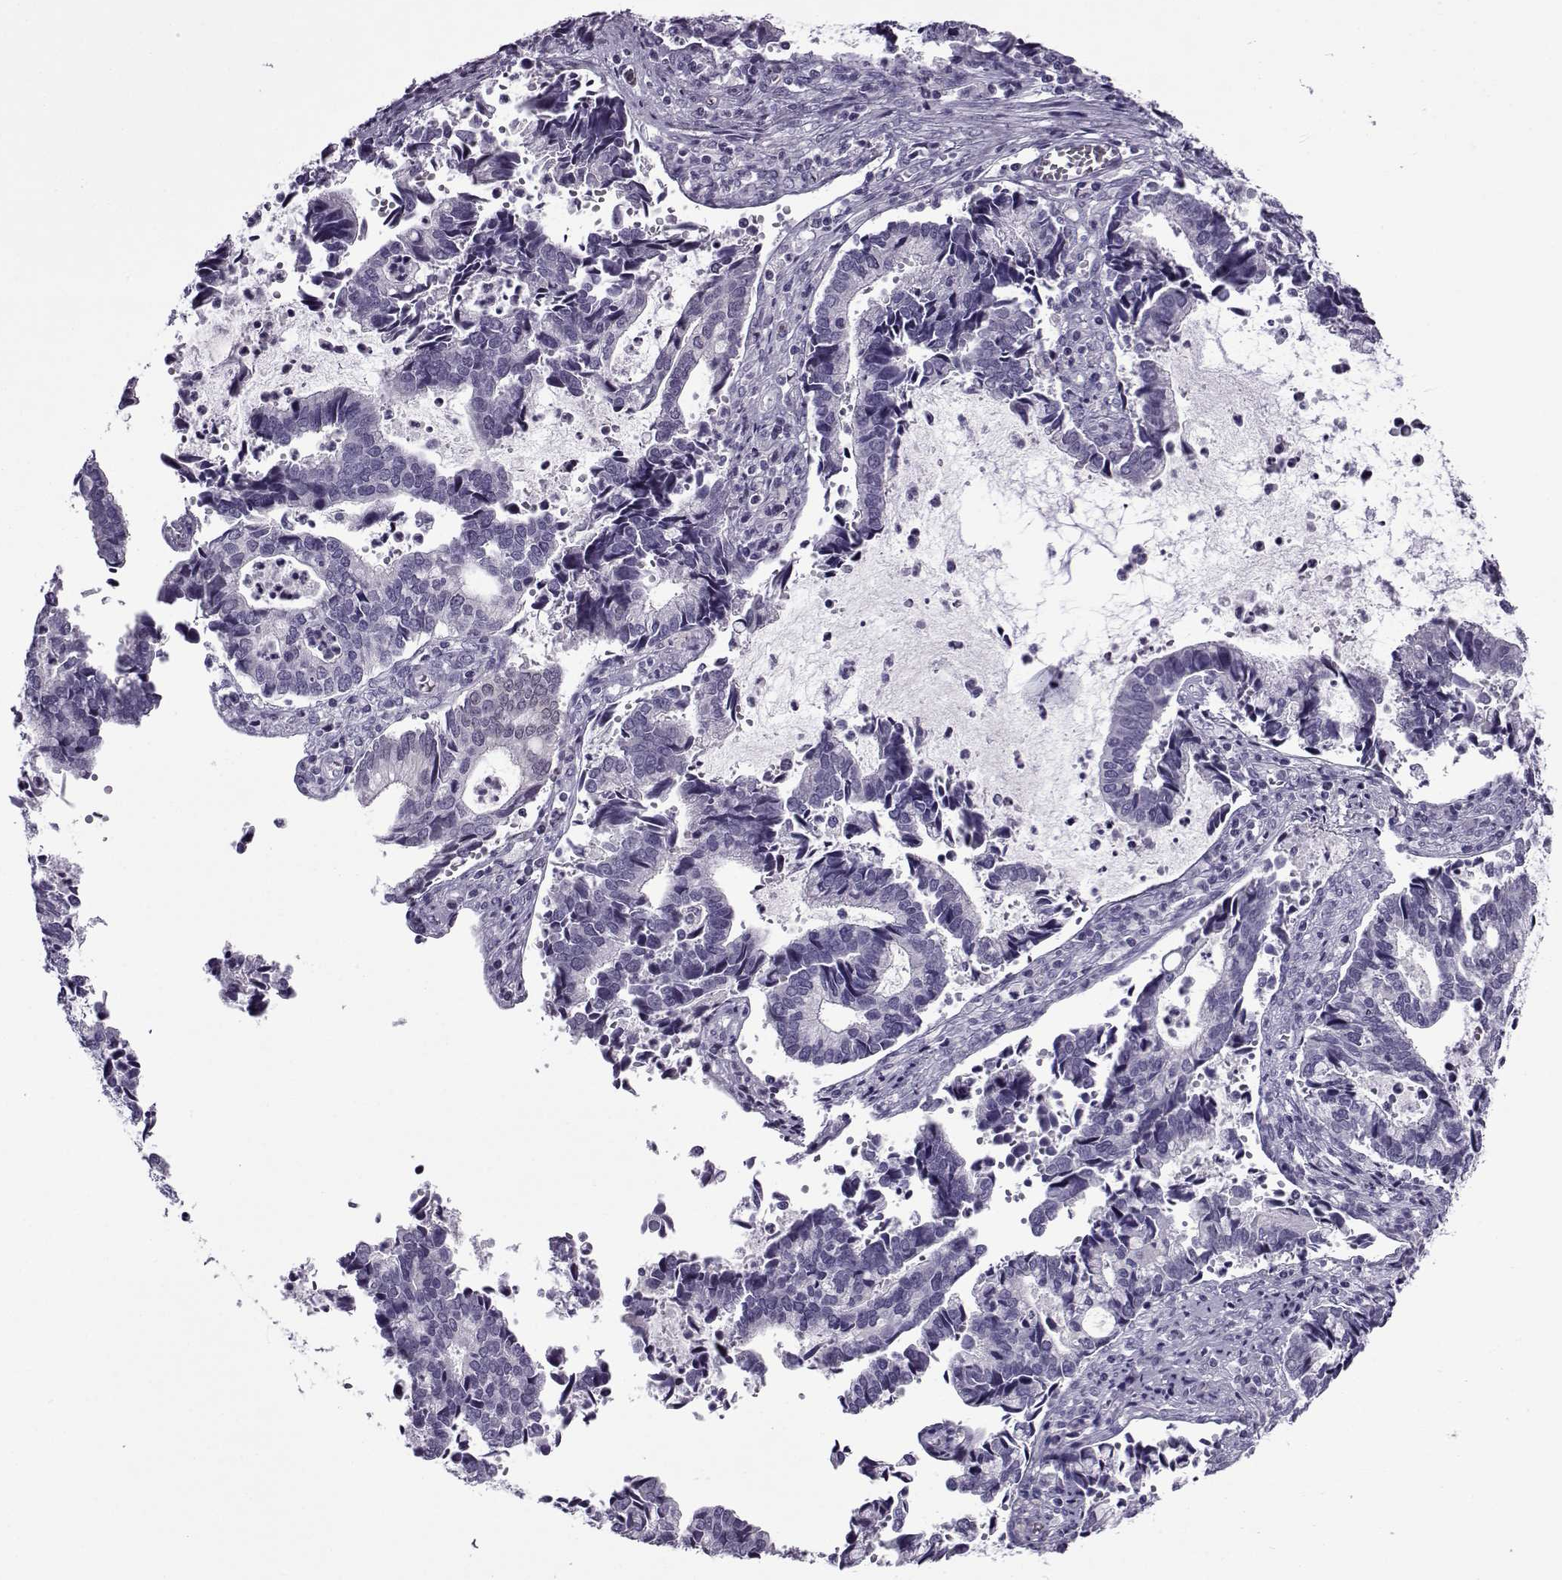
{"staining": {"intensity": "negative", "quantity": "none", "location": "none"}, "tissue": "cervical cancer", "cell_type": "Tumor cells", "image_type": "cancer", "snomed": [{"axis": "morphology", "description": "Adenocarcinoma, NOS"}, {"axis": "topography", "description": "Cervix"}], "caption": "Tumor cells show no significant protein staining in cervical adenocarcinoma.", "gene": "OIP5", "patient": {"sex": "female", "age": 42}}